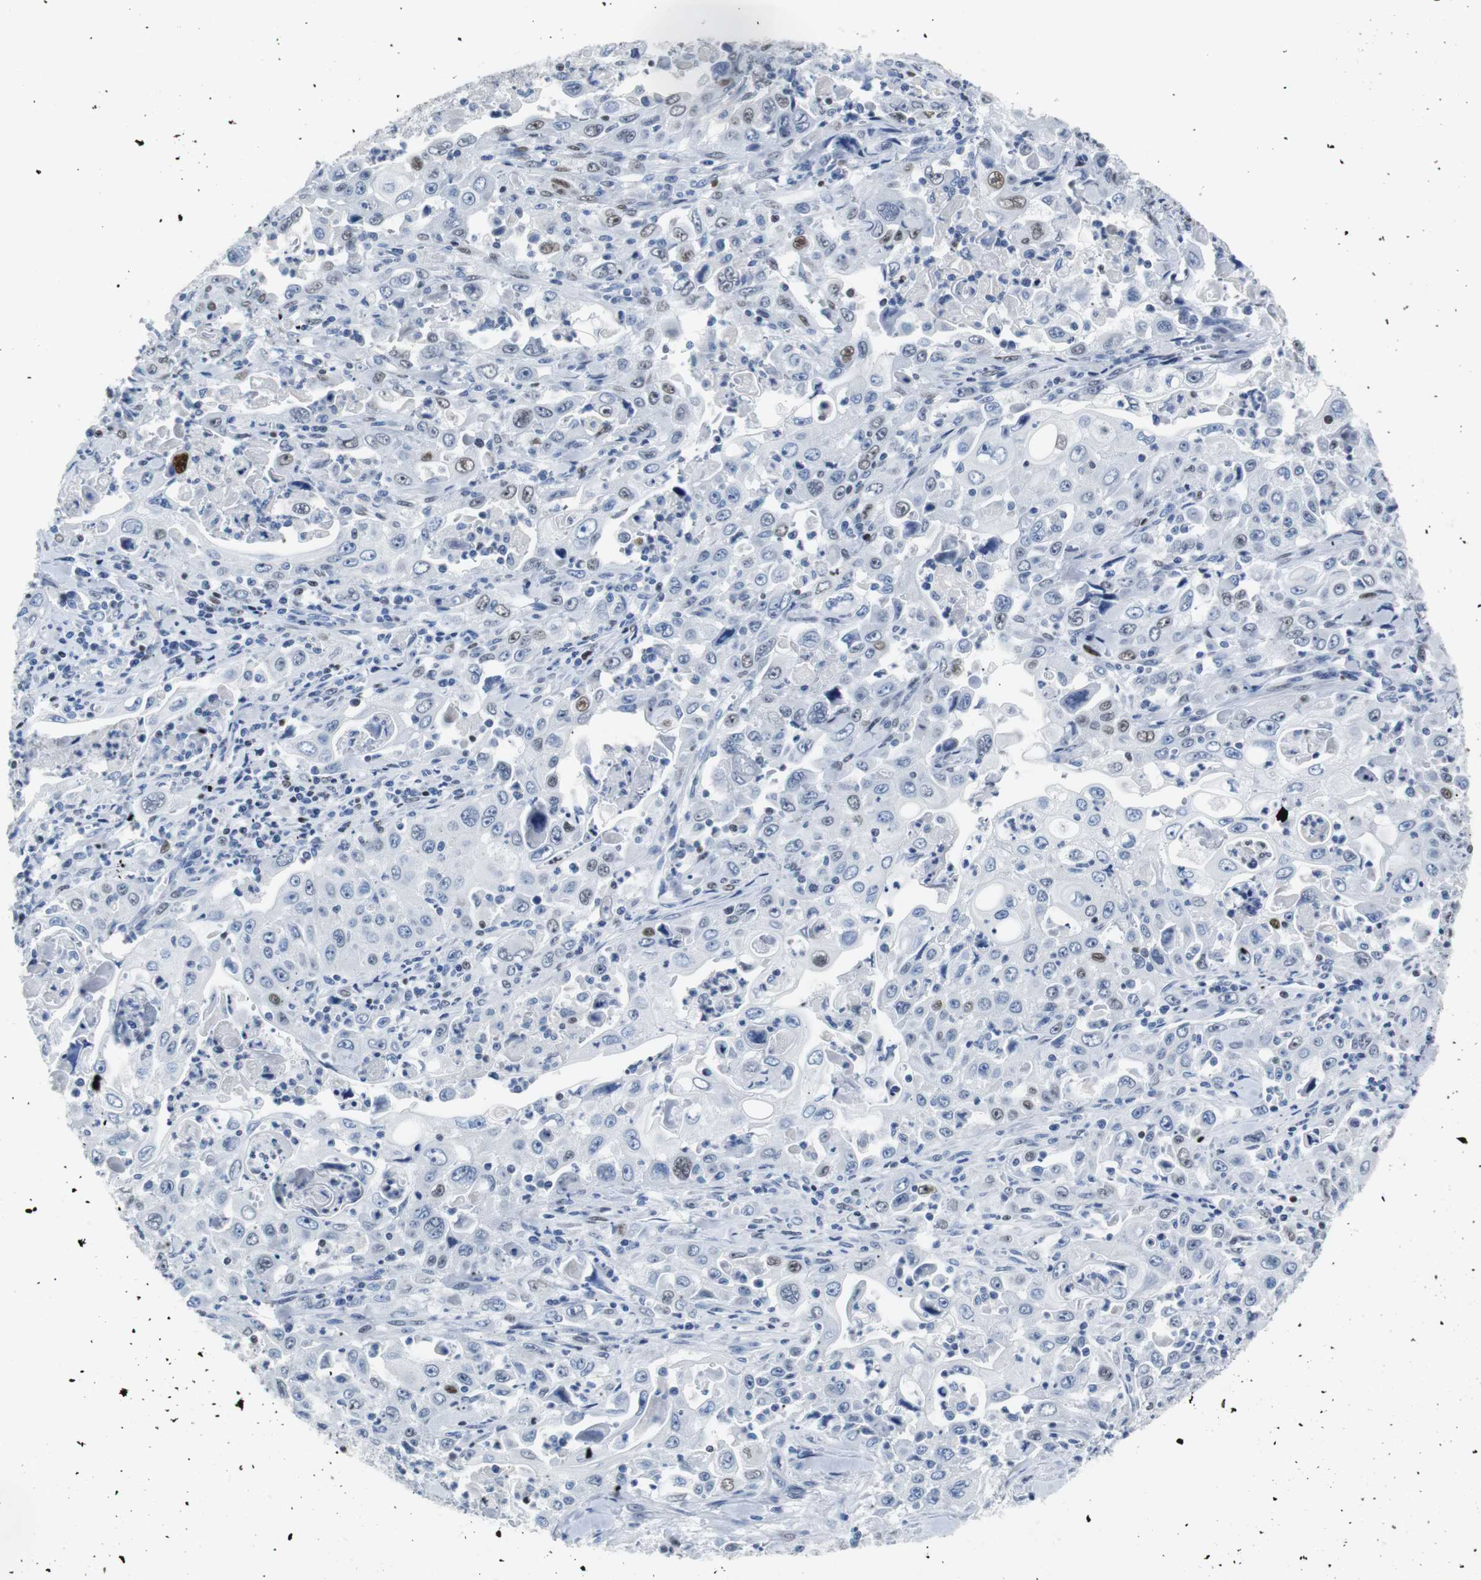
{"staining": {"intensity": "weak", "quantity": "<25%", "location": "nuclear"}, "tissue": "pancreatic cancer", "cell_type": "Tumor cells", "image_type": "cancer", "snomed": [{"axis": "morphology", "description": "Adenocarcinoma, NOS"}, {"axis": "topography", "description": "Pancreas"}], "caption": "This is an IHC micrograph of human adenocarcinoma (pancreatic). There is no expression in tumor cells.", "gene": "JUN", "patient": {"sex": "male", "age": 70}}